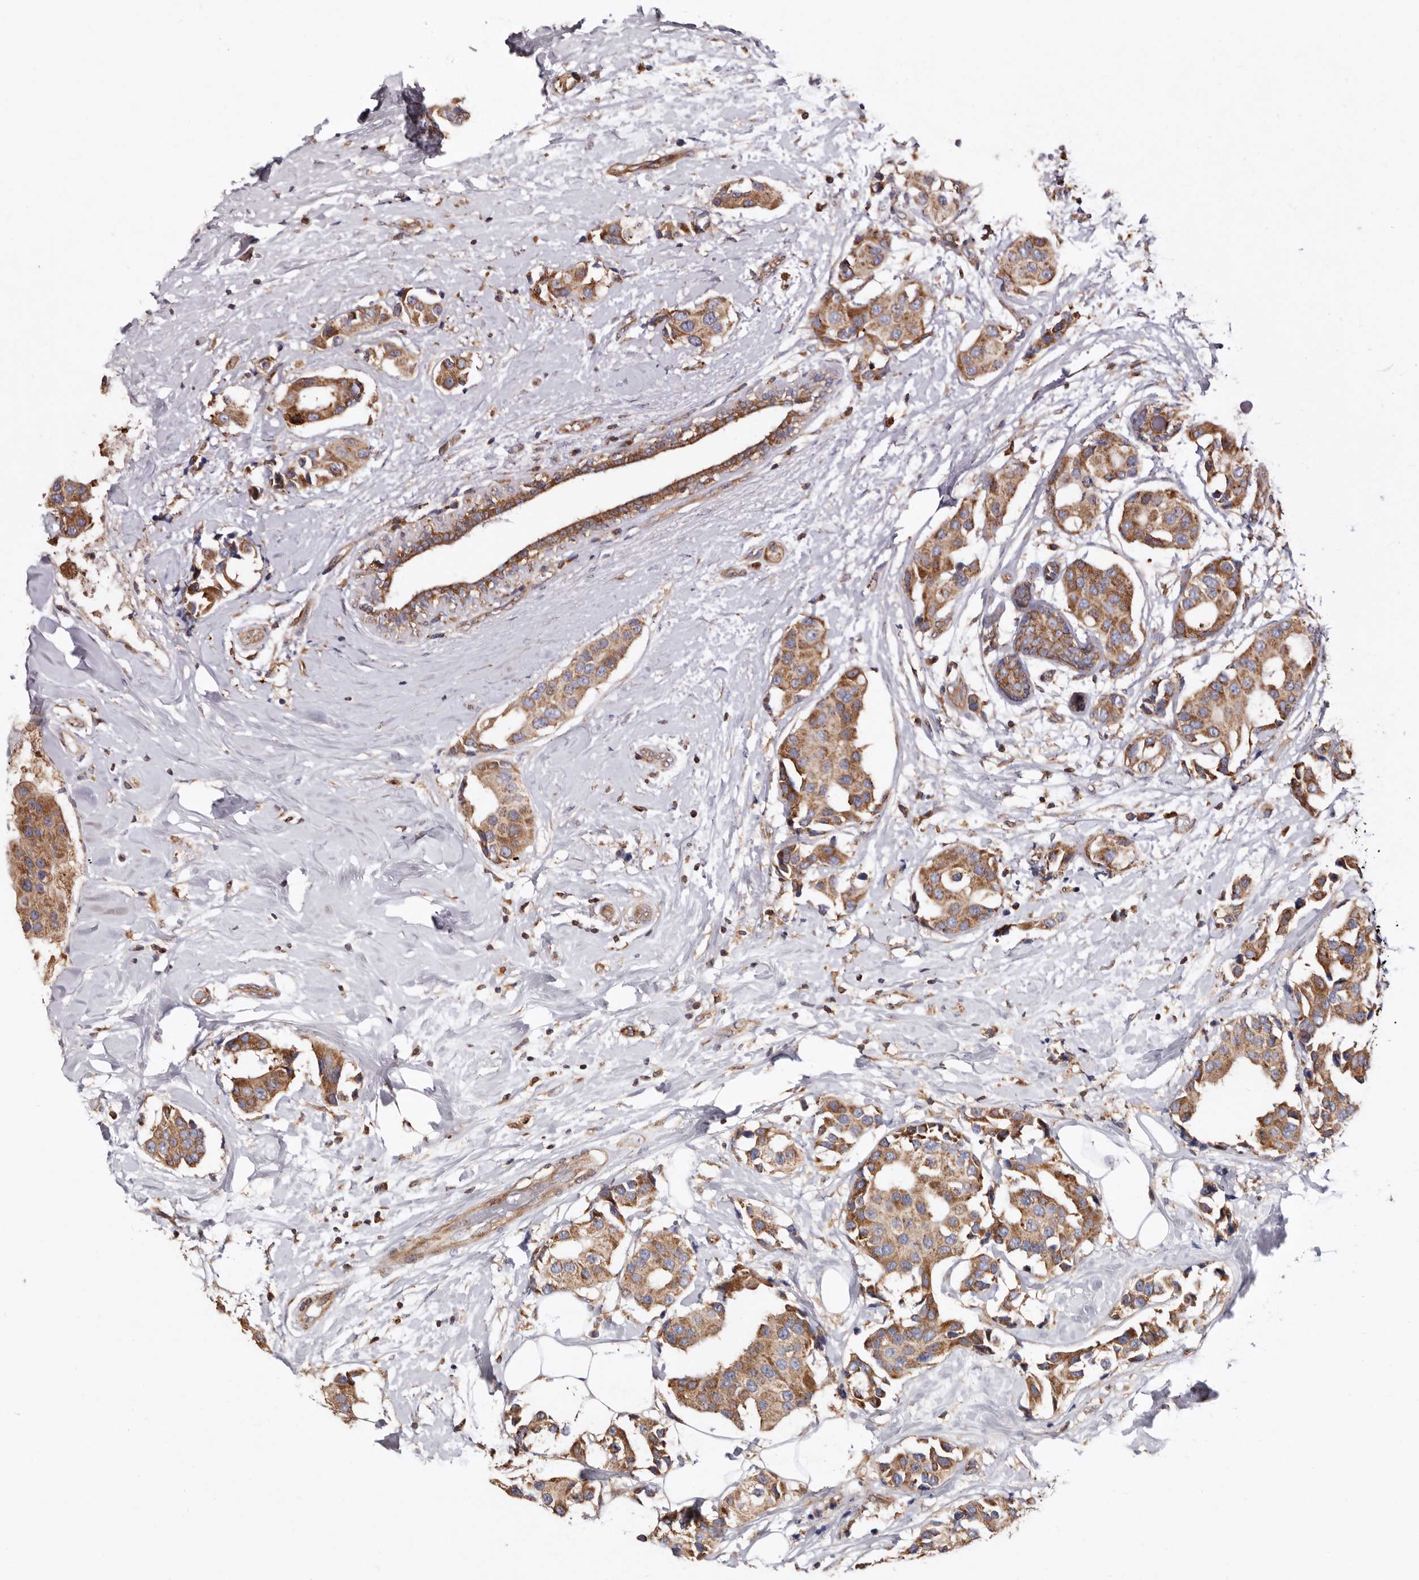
{"staining": {"intensity": "moderate", "quantity": ">75%", "location": "cytoplasmic/membranous"}, "tissue": "breast cancer", "cell_type": "Tumor cells", "image_type": "cancer", "snomed": [{"axis": "morphology", "description": "Normal tissue, NOS"}, {"axis": "morphology", "description": "Duct carcinoma"}, {"axis": "topography", "description": "Breast"}], "caption": "Human invasive ductal carcinoma (breast) stained with a brown dye reveals moderate cytoplasmic/membranous positive staining in approximately >75% of tumor cells.", "gene": "COQ8B", "patient": {"sex": "female", "age": 39}}